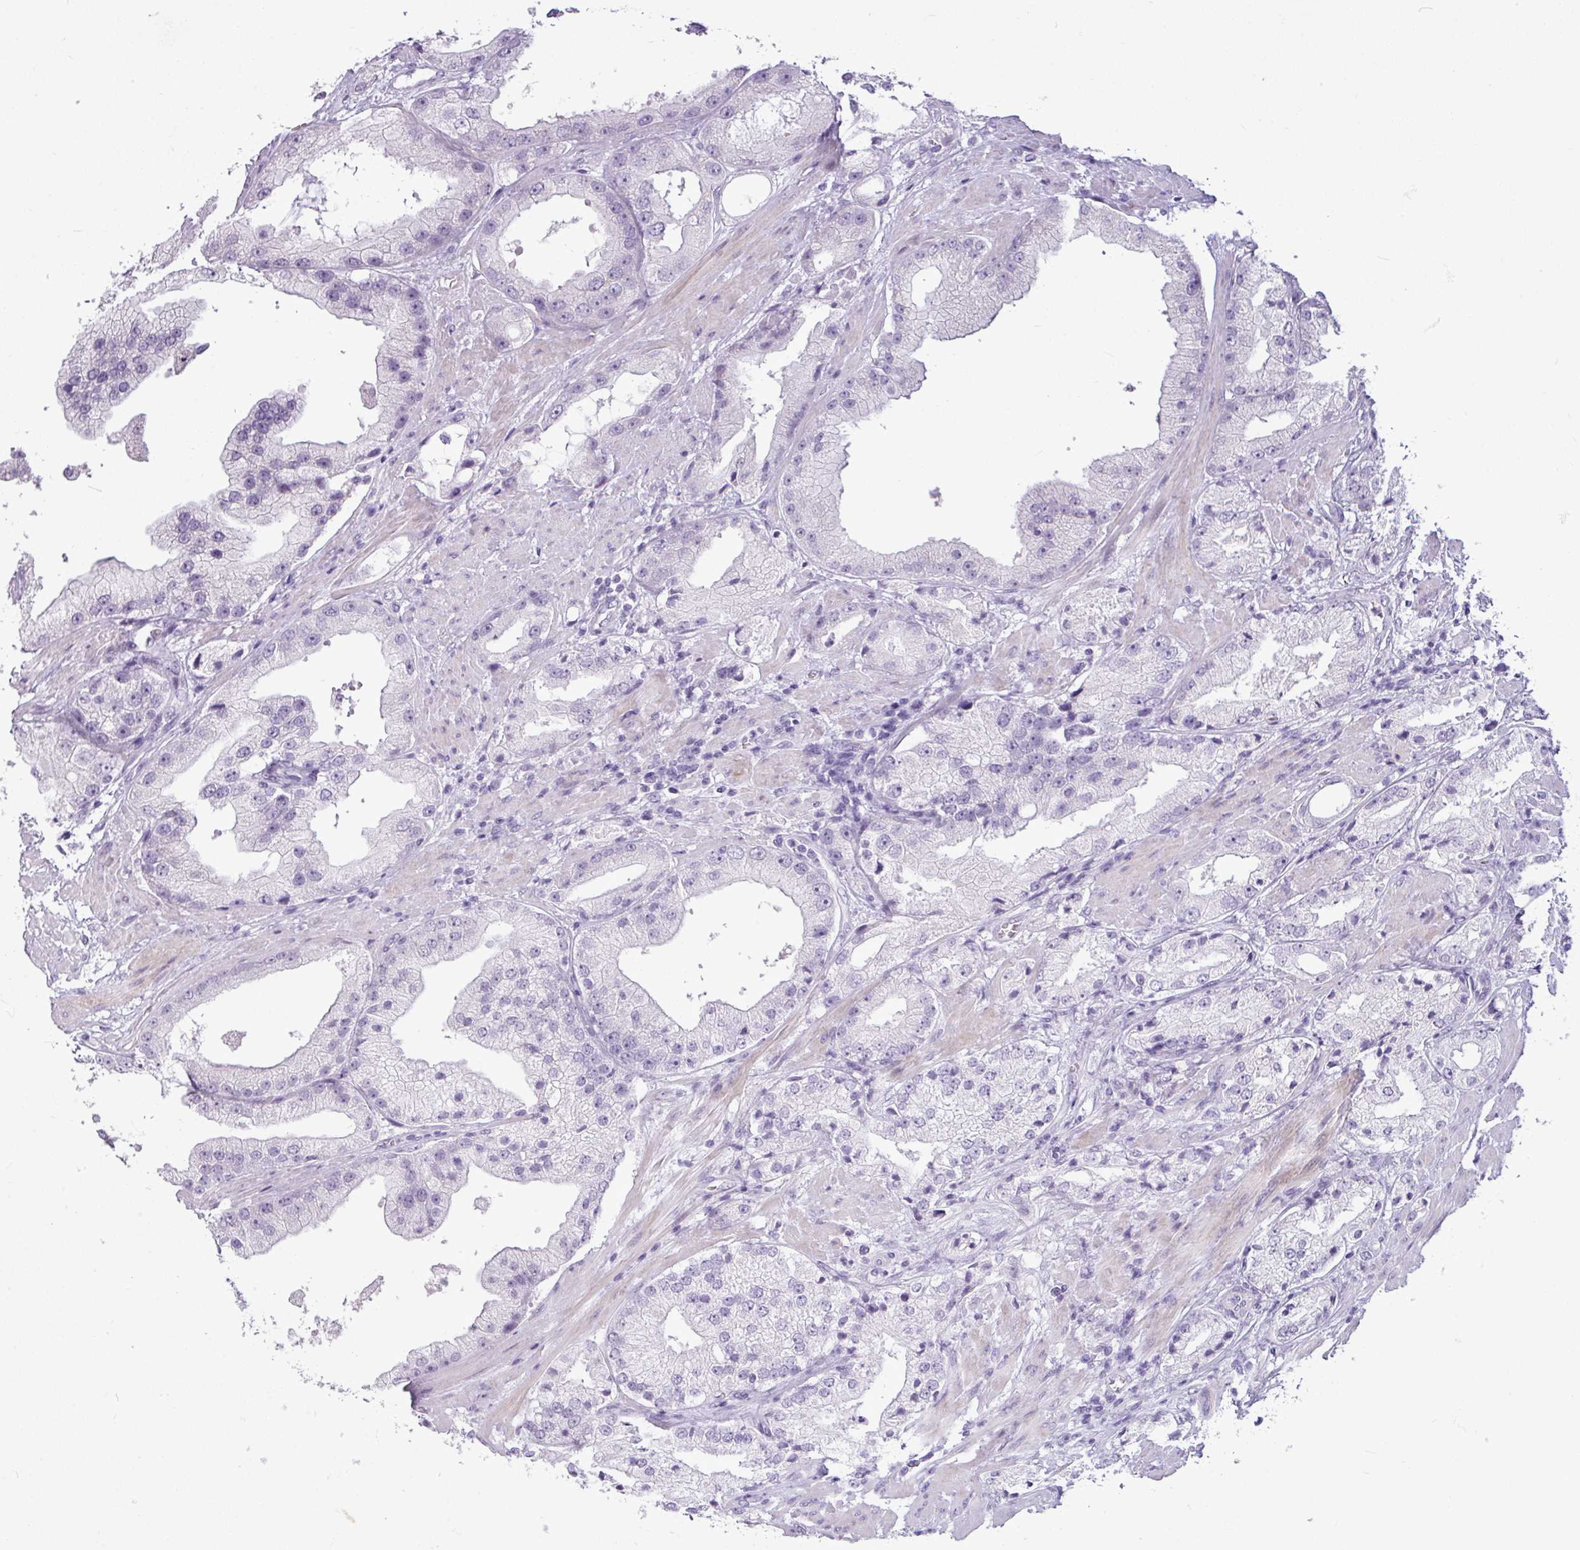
{"staining": {"intensity": "negative", "quantity": "none", "location": "none"}, "tissue": "prostate cancer", "cell_type": "Tumor cells", "image_type": "cancer", "snomed": [{"axis": "morphology", "description": "Adenocarcinoma, Low grade"}, {"axis": "topography", "description": "Prostate"}], "caption": "Image shows no protein staining in tumor cells of adenocarcinoma (low-grade) (prostate) tissue.", "gene": "AMY2A", "patient": {"sex": "male", "age": 67}}